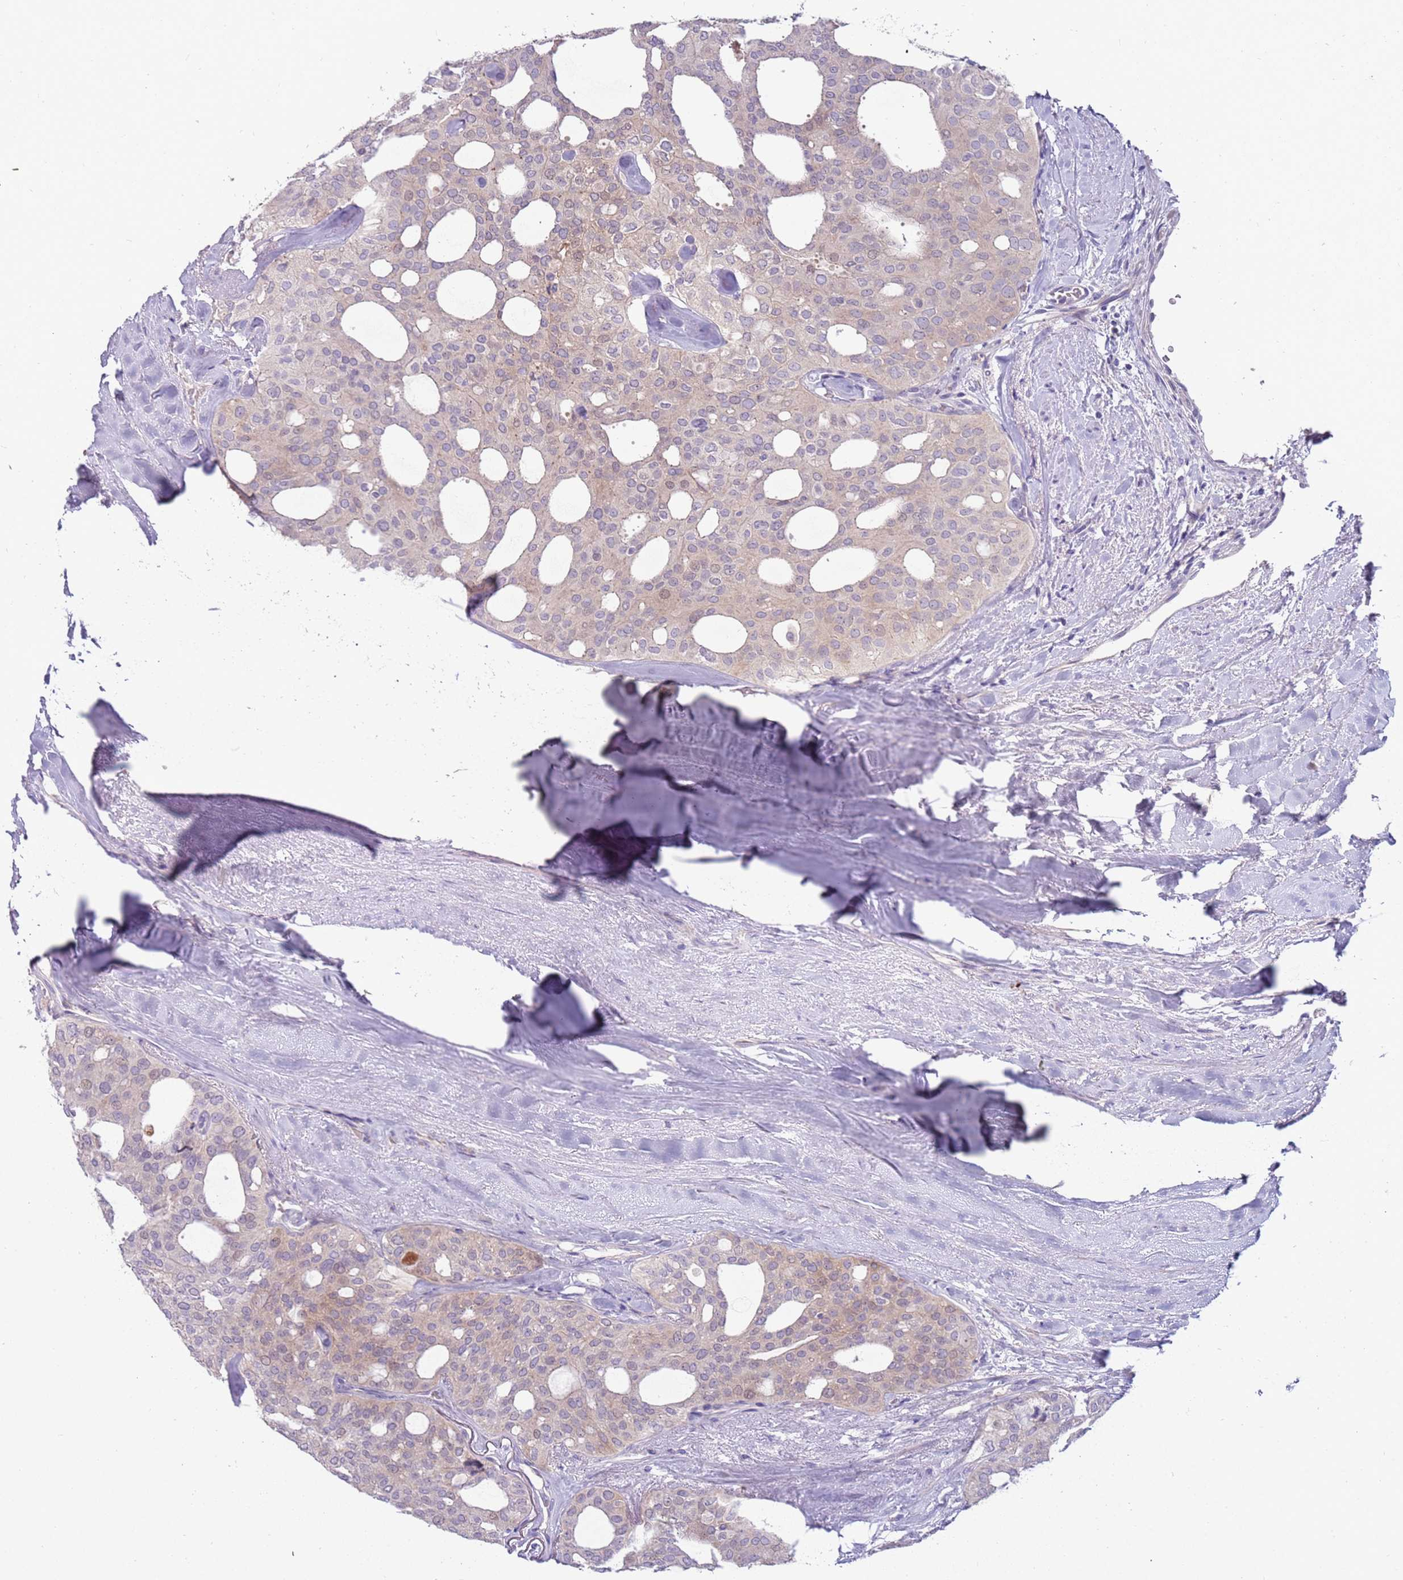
{"staining": {"intensity": "weak", "quantity": "<25%", "location": "cytoplasmic/membranous"}, "tissue": "thyroid cancer", "cell_type": "Tumor cells", "image_type": "cancer", "snomed": [{"axis": "morphology", "description": "Follicular adenoma carcinoma, NOS"}, {"axis": "topography", "description": "Thyroid gland"}], "caption": "Immunohistochemical staining of follicular adenoma carcinoma (thyroid) shows no significant staining in tumor cells.", "gene": "ARHGAP5", "patient": {"sex": "male", "age": 75}}